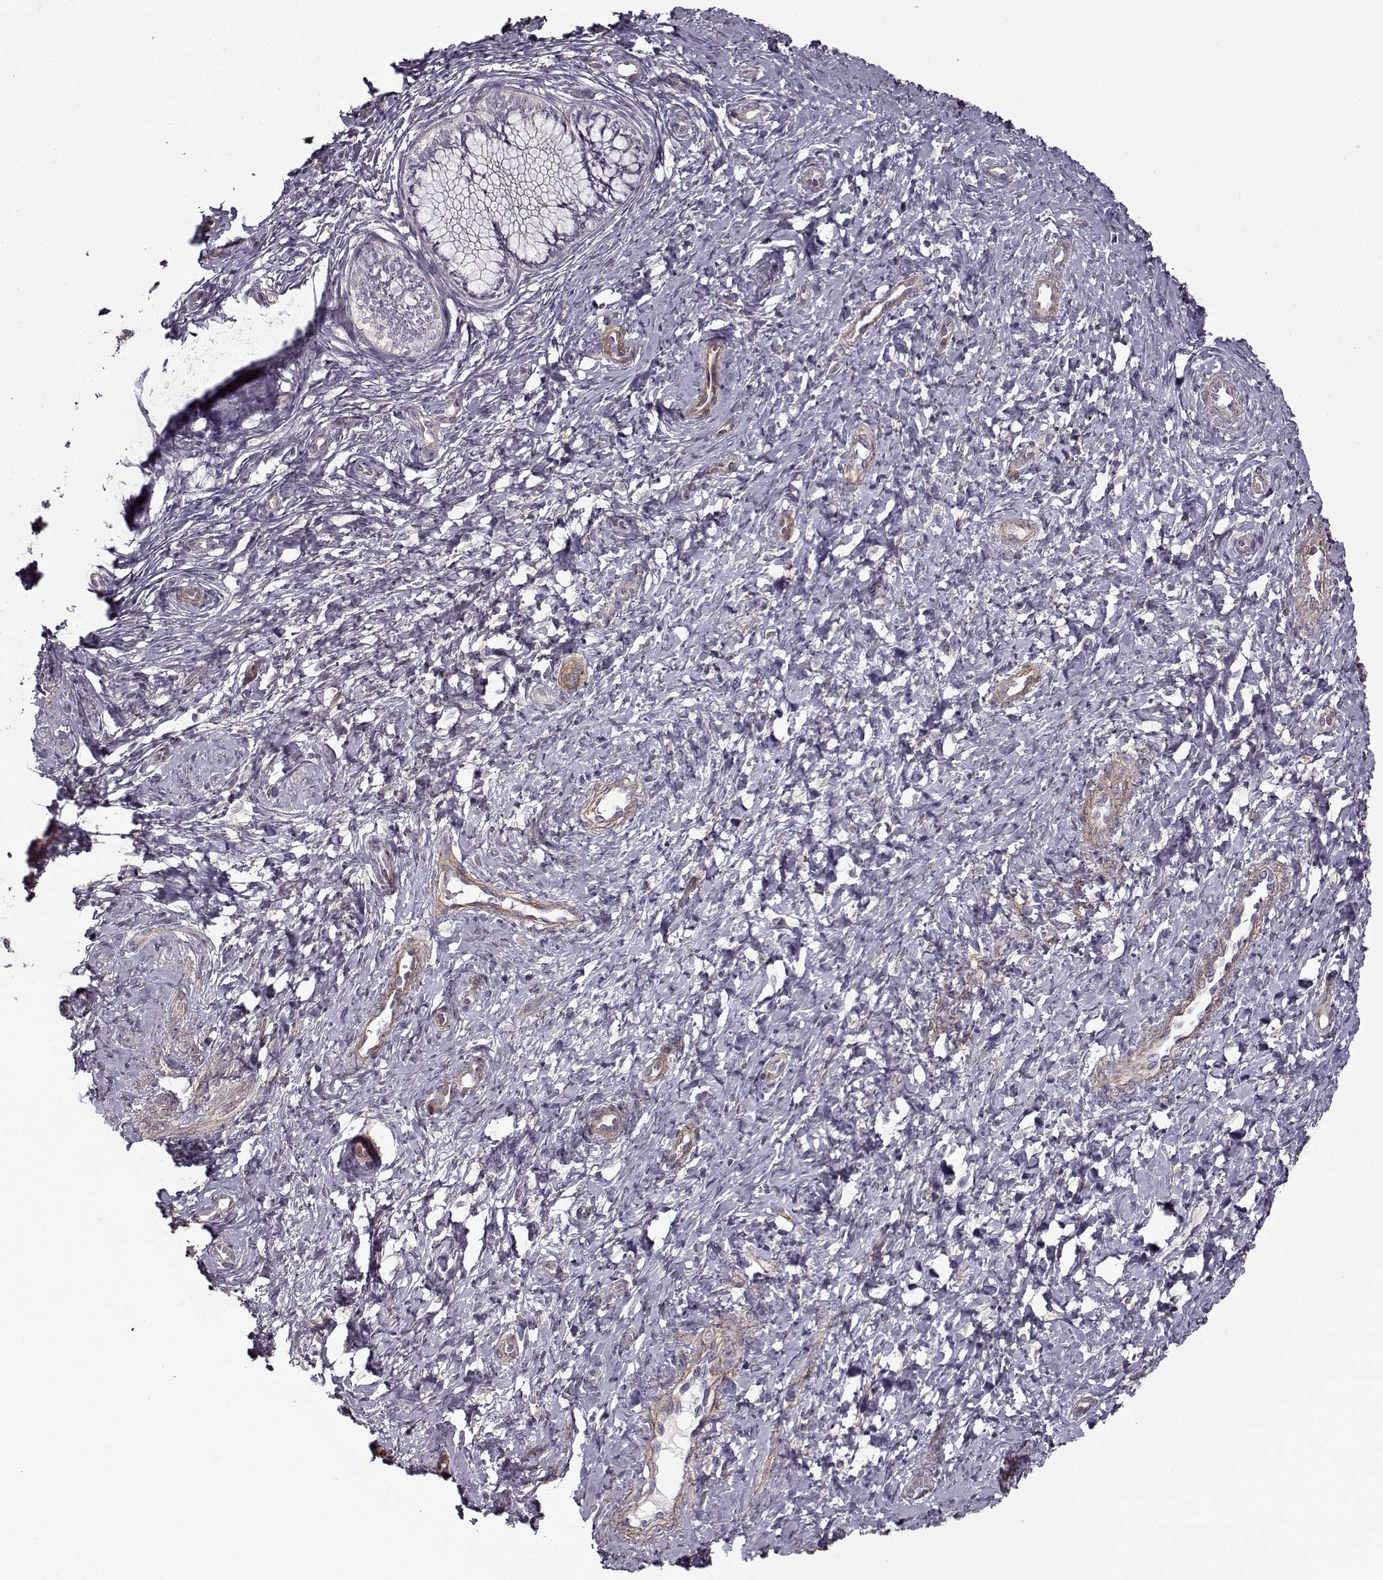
{"staining": {"intensity": "negative", "quantity": "none", "location": "none"}, "tissue": "cervix", "cell_type": "Glandular cells", "image_type": "normal", "snomed": [{"axis": "morphology", "description": "Normal tissue, NOS"}, {"axis": "topography", "description": "Cervix"}], "caption": "Image shows no protein staining in glandular cells of unremarkable cervix. (DAB immunohistochemistry, high magnification).", "gene": "LAMB2", "patient": {"sex": "female", "age": 37}}